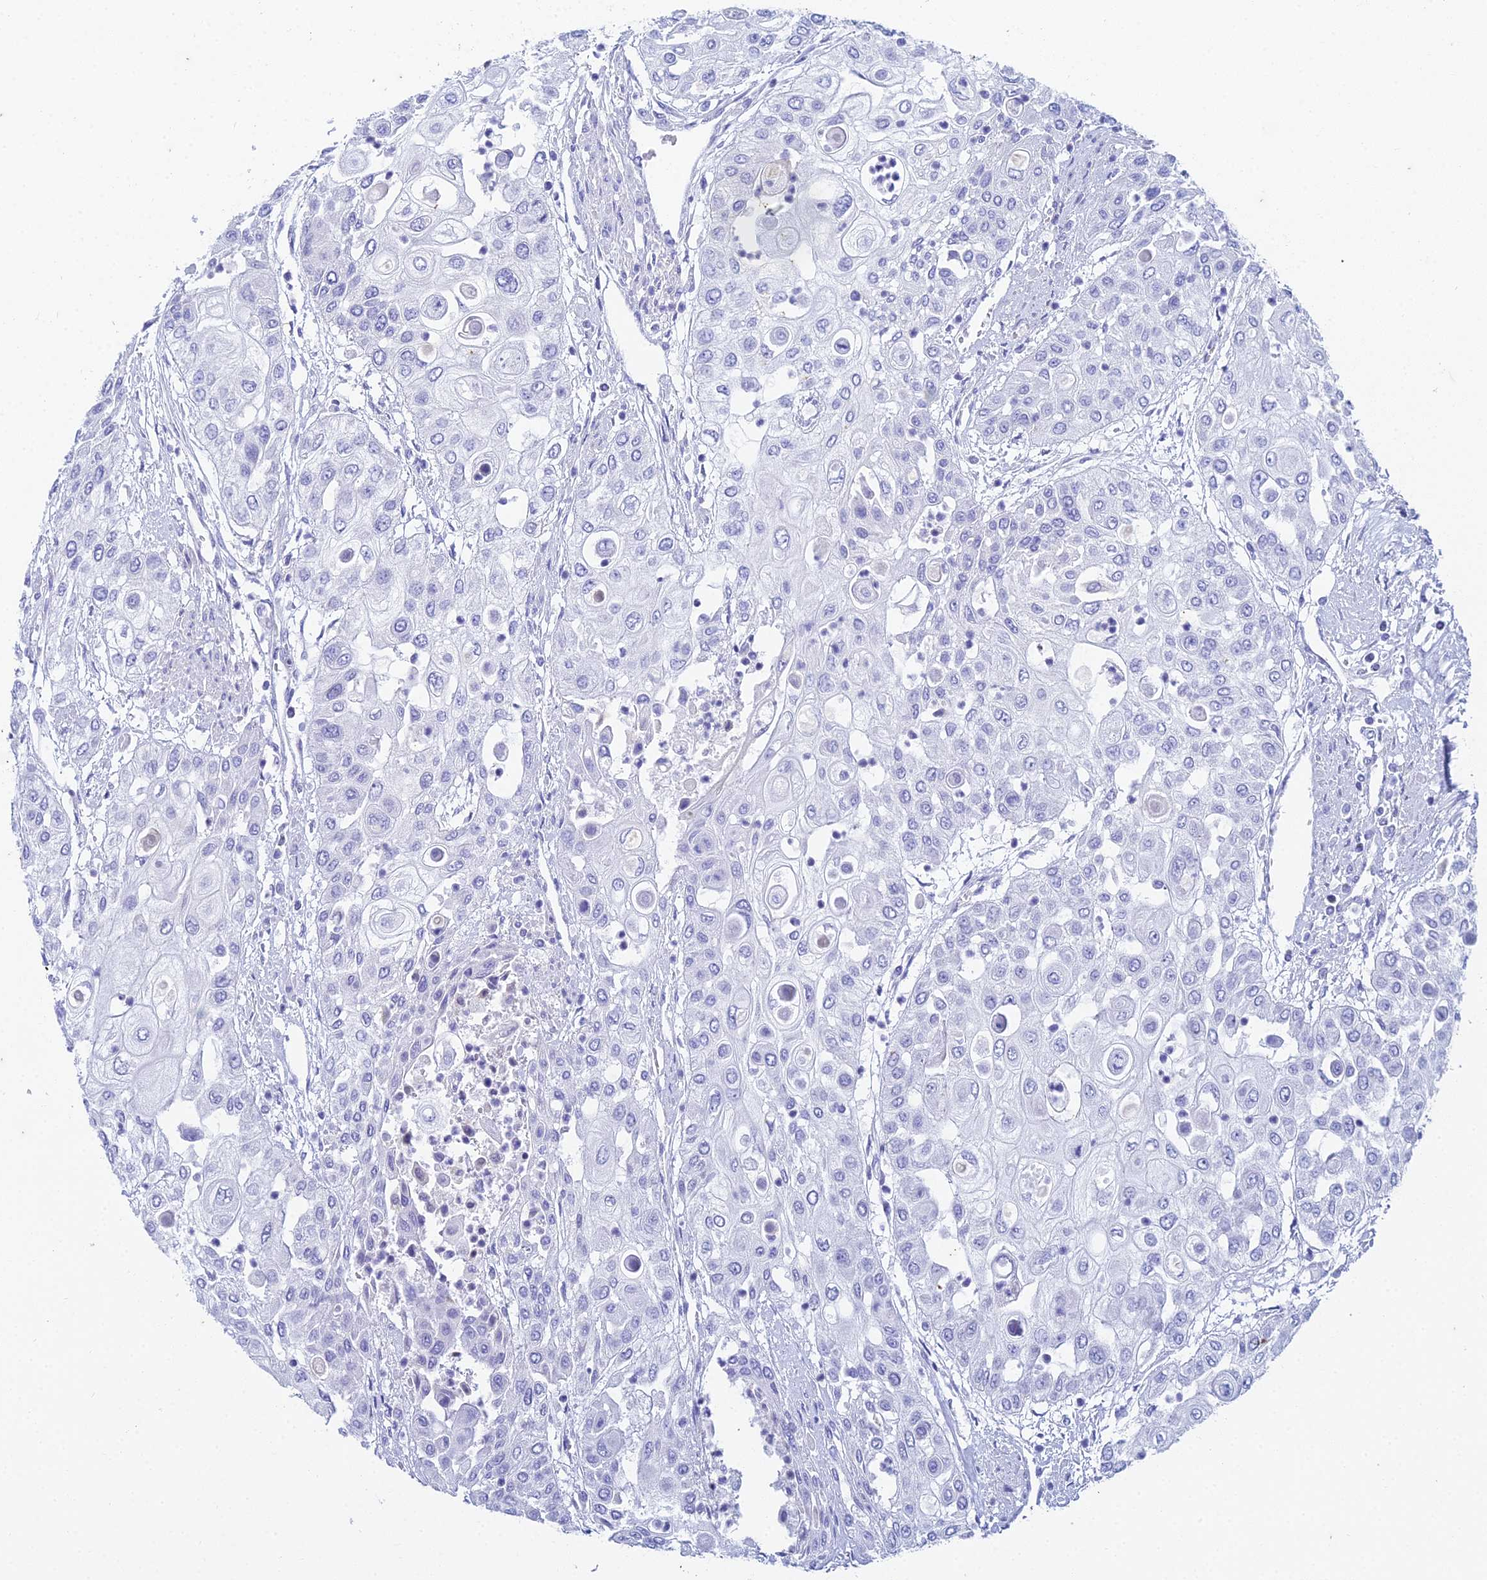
{"staining": {"intensity": "negative", "quantity": "none", "location": "none"}, "tissue": "urothelial cancer", "cell_type": "Tumor cells", "image_type": "cancer", "snomed": [{"axis": "morphology", "description": "Urothelial carcinoma, High grade"}, {"axis": "topography", "description": "Urinary bladder"}], "caption": "Immunohistochemistry (IHC) of high-grade urothelial carcinoma reveals no expression in tumor cells. (Brightfield microscopy of DAB (3,3'-diaminobenzidine) immunohistochemistry (IHC) at high magnification).", "gene": "EEF2KMT", "patient": {"sex": "female", "age": 79}}